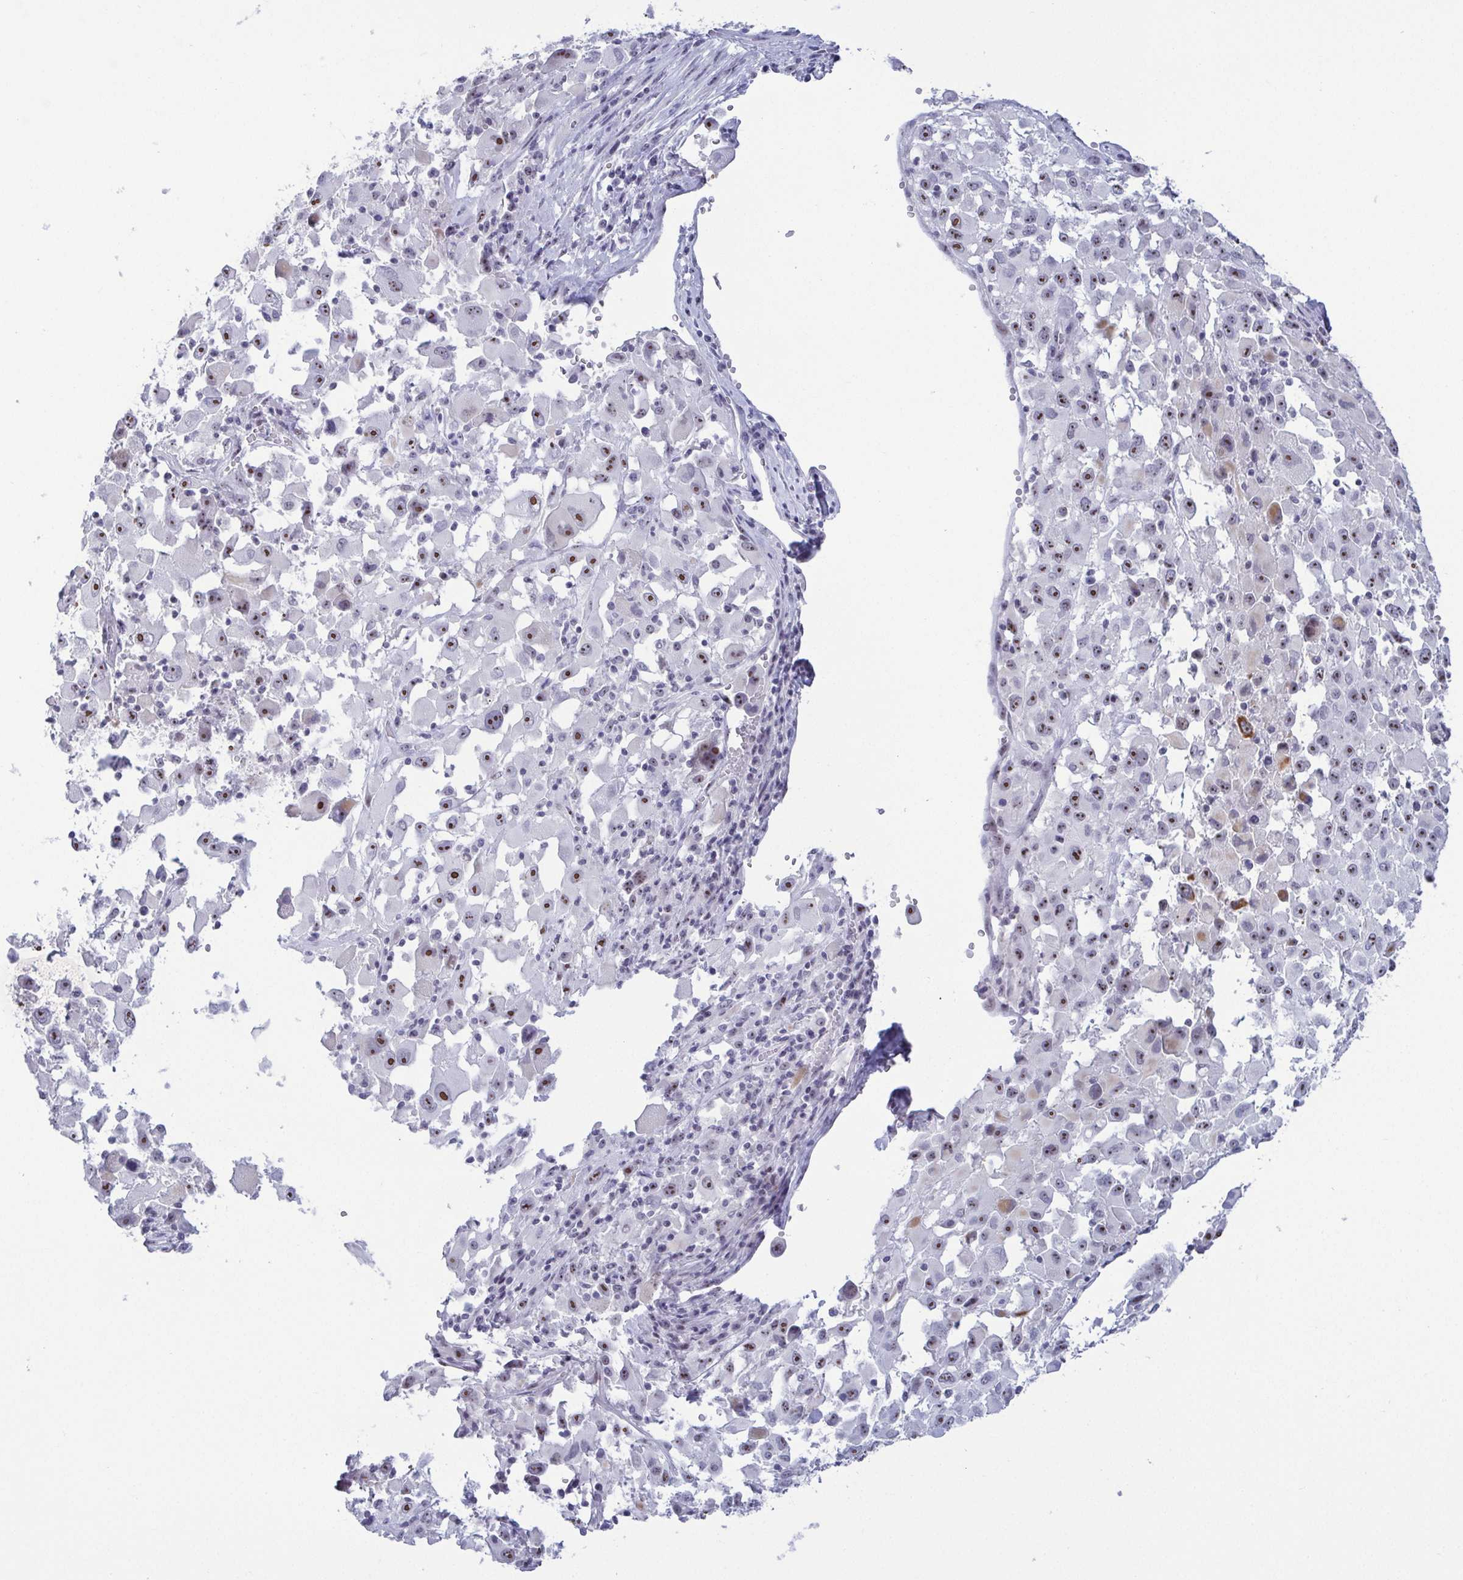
{"staining": {"intensity": "moderate", "quantity": ">75%", "location": "nuclear"}, "tissue": "melanoma", "cell_type": "Tumor cells", "image_type": "cancer", "snomed": [{"axis": "morphology", "description": "Malignant melanoma, Metastatic site"}, {"axis": "topography", "description": "Soft tissue"}], "caption": "Melanoma stained with a brown dye displays moderate nuclear positive positivity in about >75% of tumor cells.", "gene": "BZW1", "patient": {"sex": "male", "age": 50}}